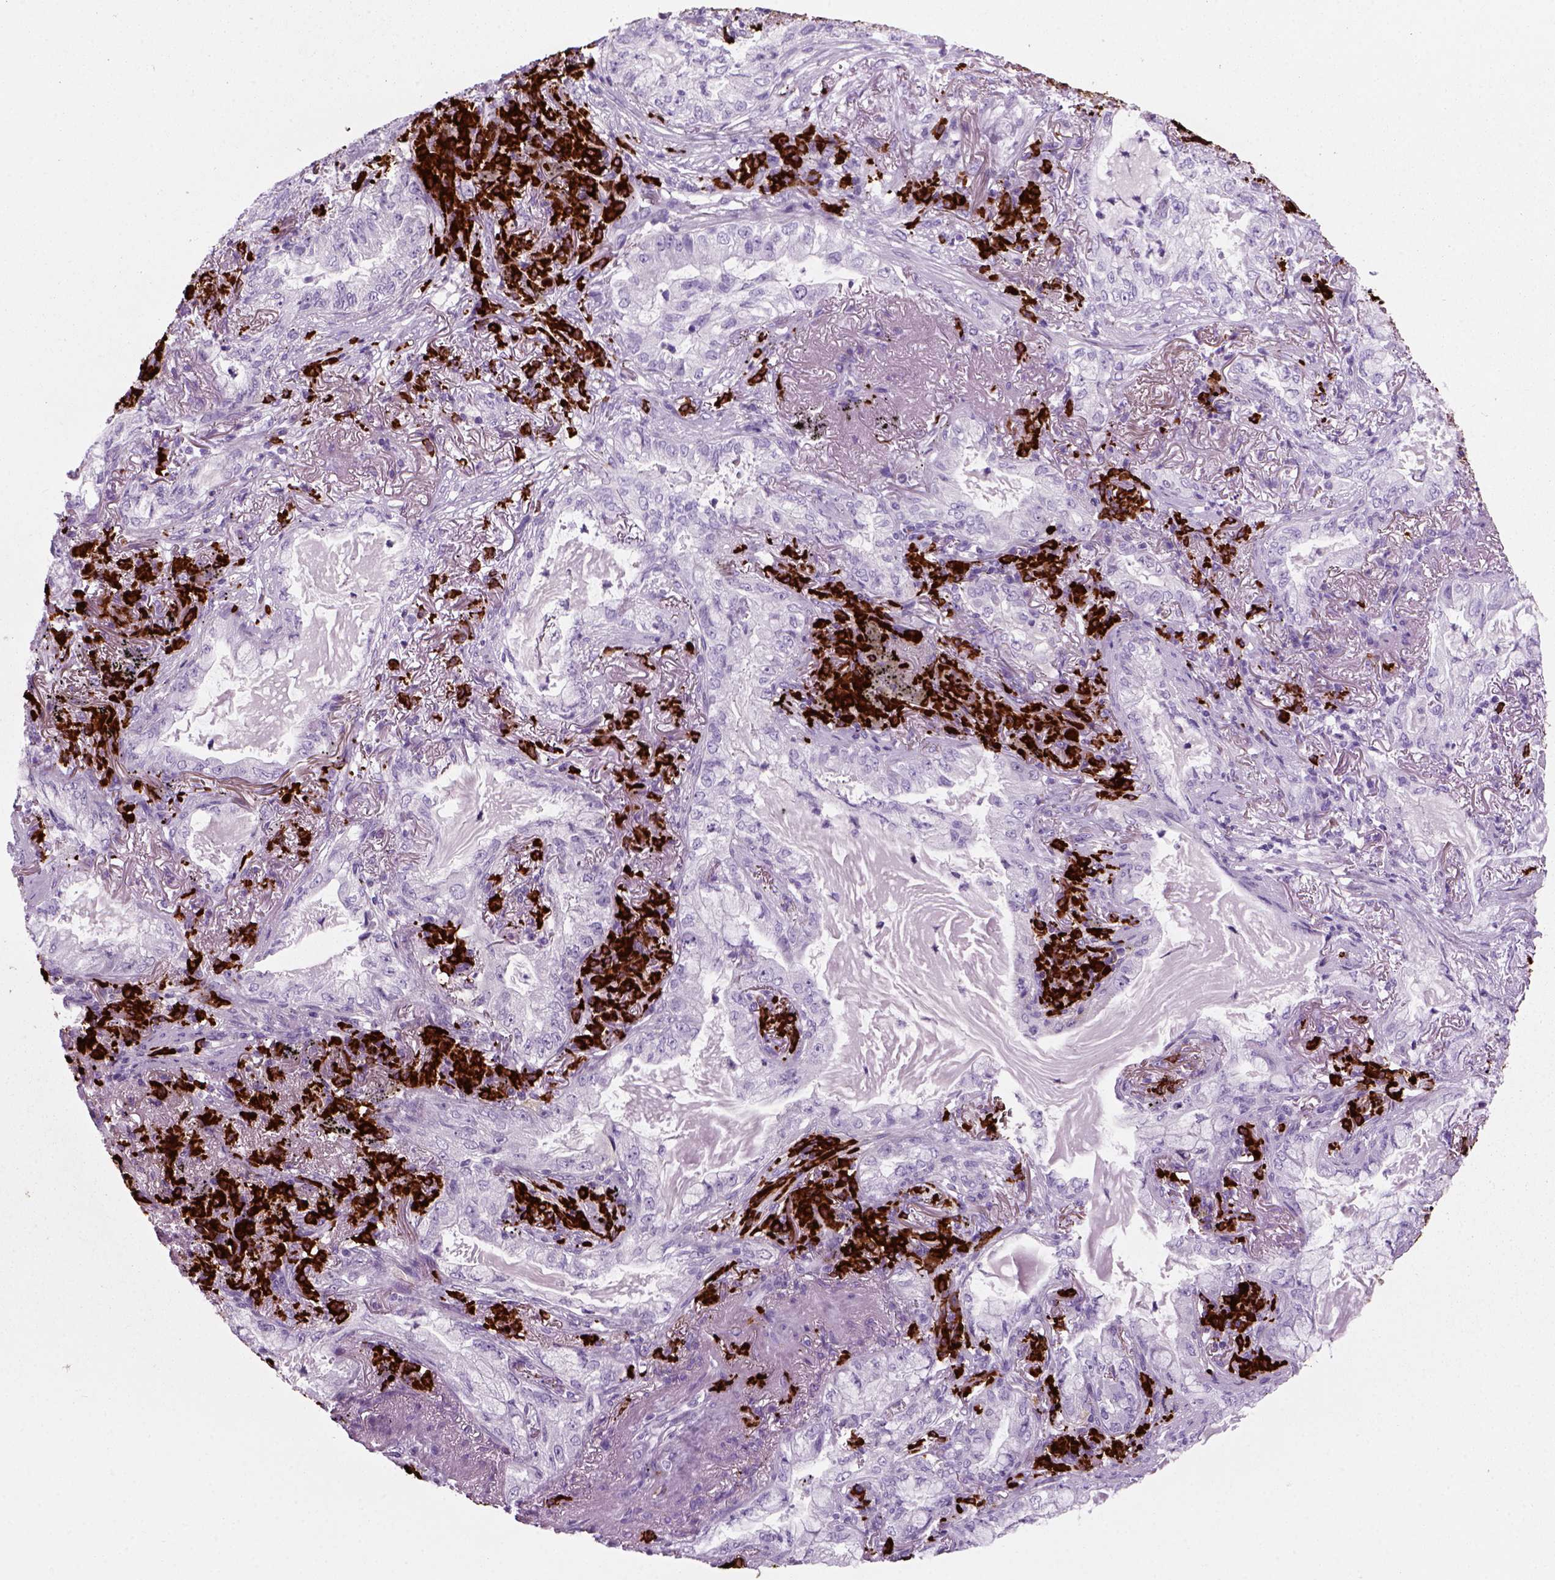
{"staining": {"intensity": "negative", "quantity": "none", "location": "none"}, "tissue": "lung cancer", "cell_type": "Tumor cells", "image_type": "cancer", "snomed": [{"axis": "morphology", "description": "Adenocarcinoma, NOS"}, {"axis": "topography", "description": "Lung"}], "caption": "Immunohistochemical staining of human lung cancer (adenocarcinoma) displays no significant positivity in tumor cells.", "gene": "MZB1", "patient": {"sex": "female", "age": 73}}